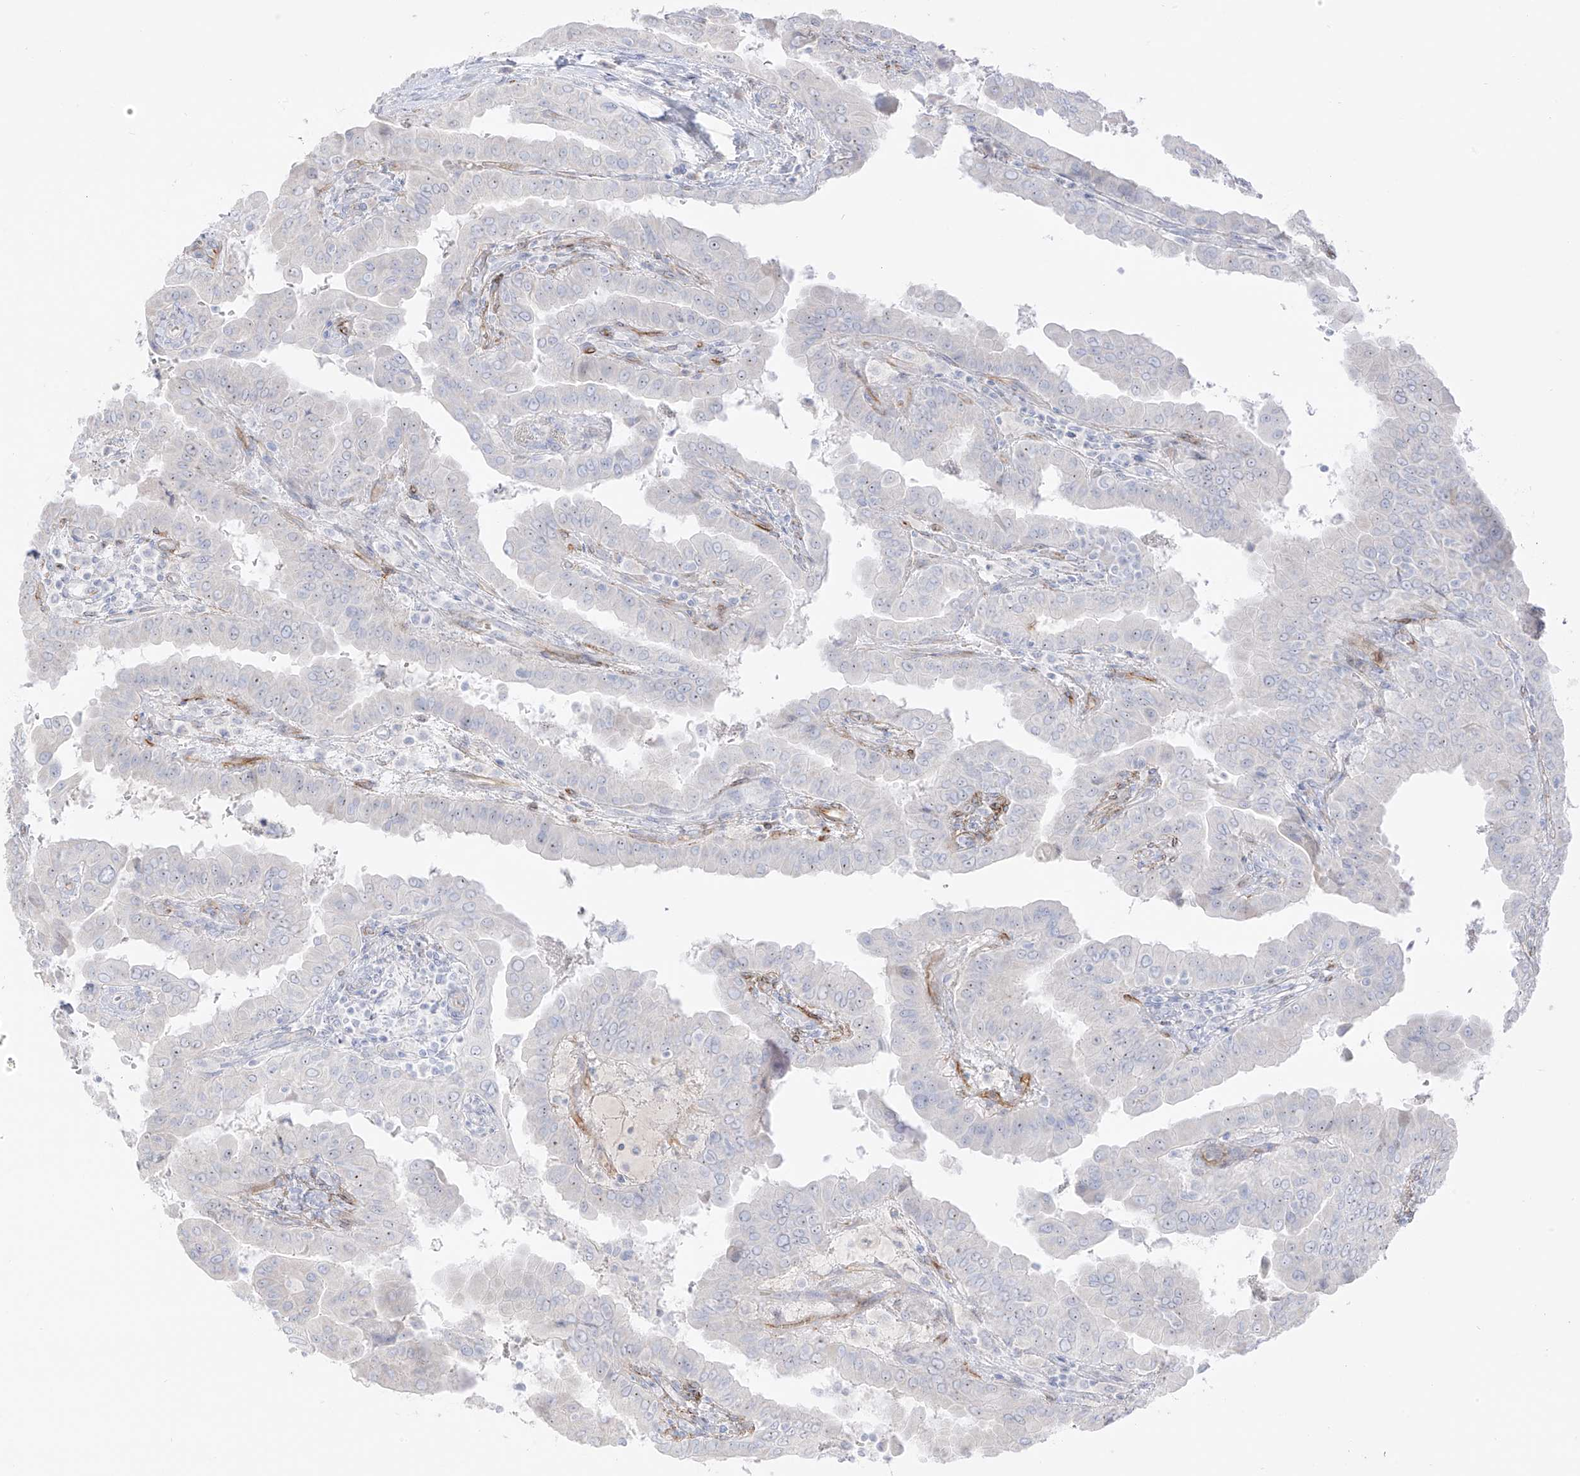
{"staining": {"intensity": "negative", "quantity": "none", "location": "none"}, "tissue": "thyroid cancer", "cell_type": "Tumor cells", "image_type": "cancer", "snomed": [{"axis": "morphology", "description": "Papillary adenocarcinoma, NOS"}, {"axis": "topography", "description": "Thyroid gland"}], "caption": "This is a photomicrograph of immunohistochemistry (IHC) staining of thyroid papillary adenocarcinoma, which shows no expression in tumor cells. (DAB immunohistochemistry, high magnification).", "gene": "C11orf87", "patient": {"sex": "male", "age": 33}}